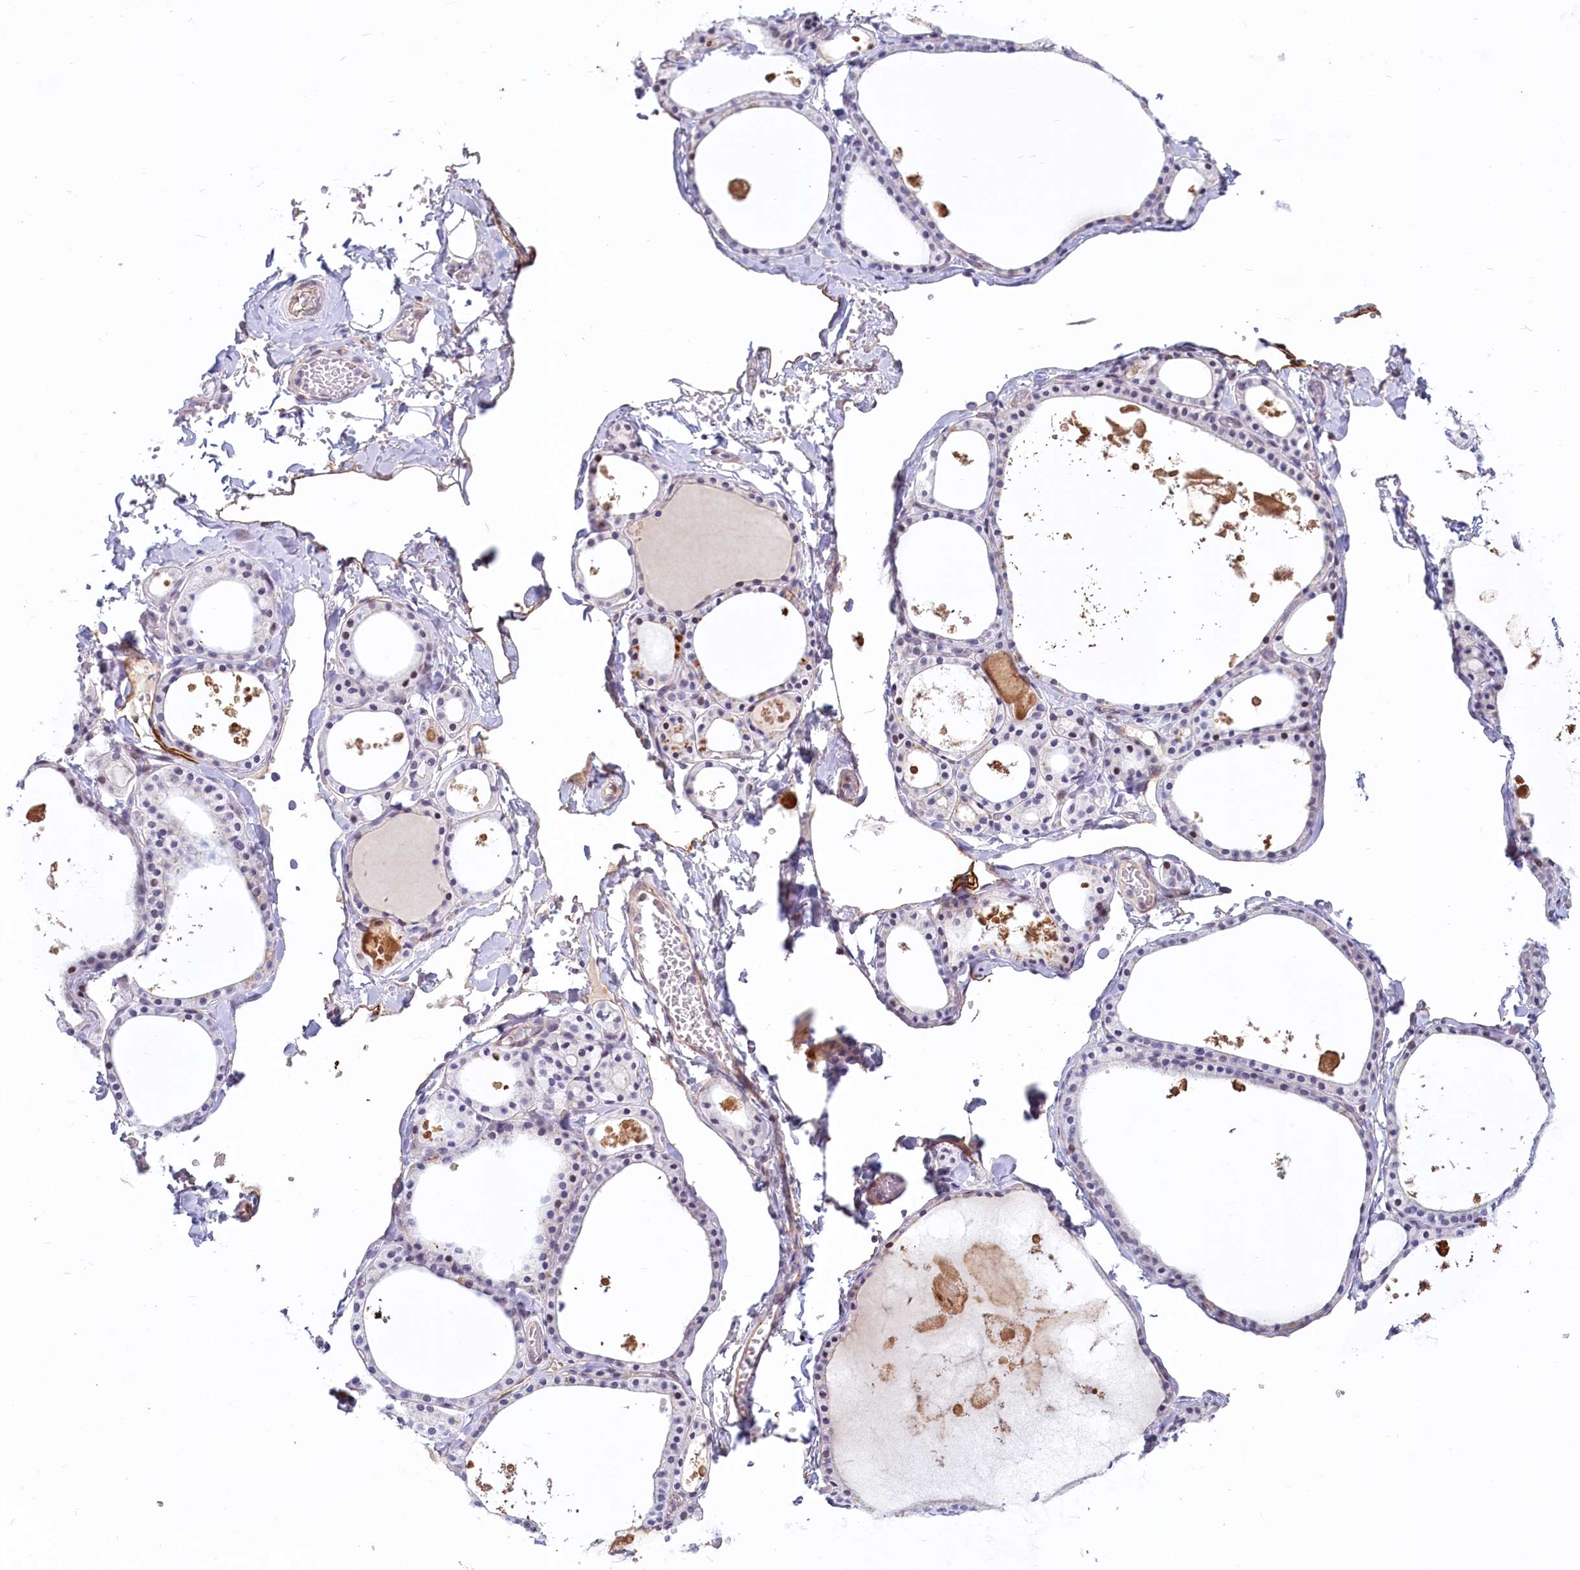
{"staining": {"intensity": "moderate", "quantity": "<25%", "location": "nuclear"}, "tissue": "thyroid gland", "cell_type": "Glandular cells", "image_type": "normal", "snomed": [{"axis": "morphology", "description": "Normal tissue, NOS"}, {"axis": "topography", "description": "Thyroid gland"}], "caption": "Immunohistochemical staining of normal thyroid gland exhibits <25% levels of moderate nuclear protein expression in approximately <25% of glandular cells.", "gene": "PROCR", "patient": {"sex": "male", "age": 56}}